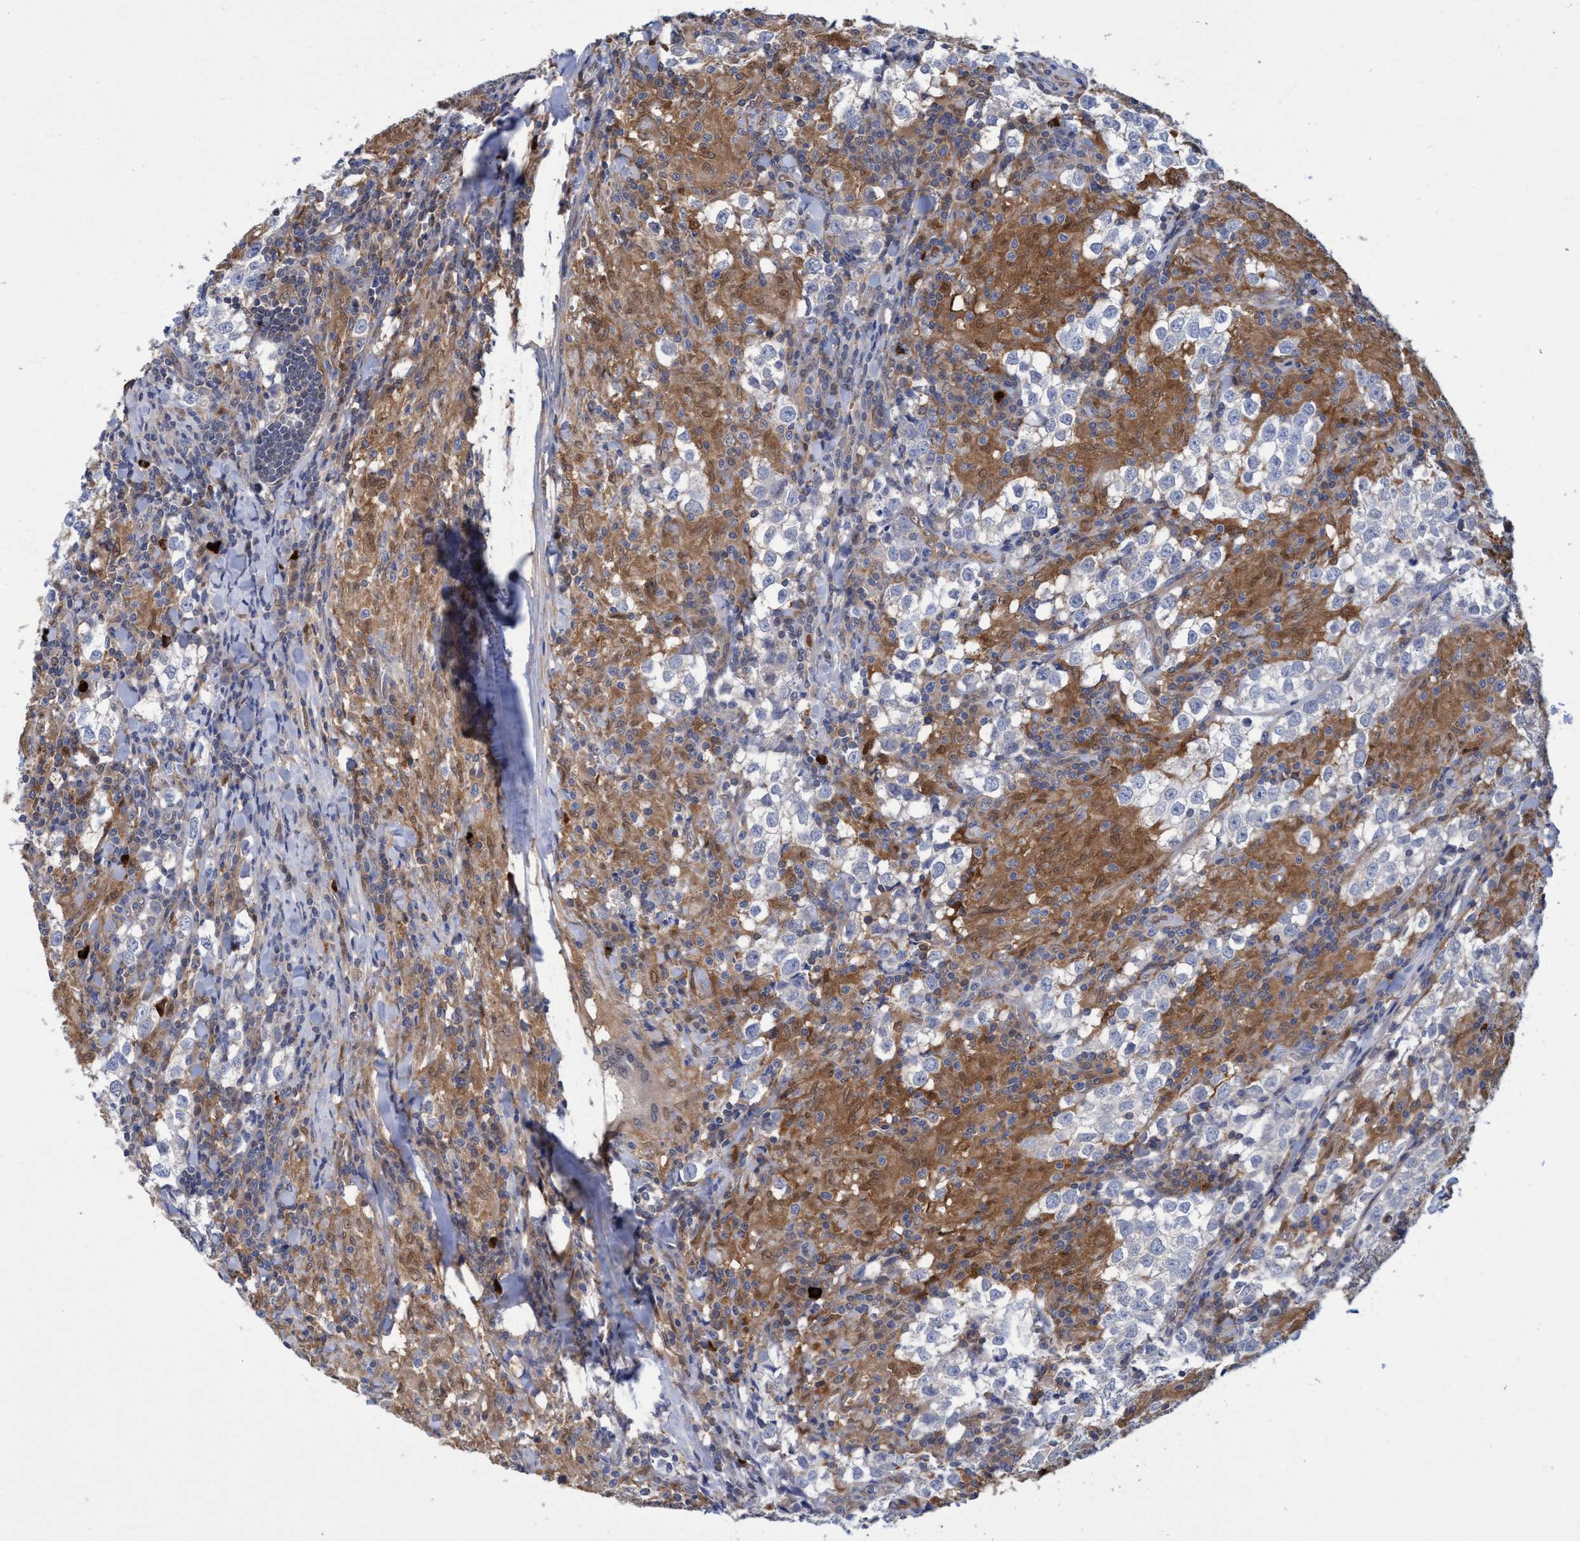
{"staining": {"intensity": "negative", "quantity": "none", "location": "none"}, "tissue": "testis cancer", "cell_type": "Tumor cells", "image_type": "cancer", "snomed": [{"axis": "morphology", "description": "Seminoma, NOS"}, {"axis": "morphology", "description": "Carcinoma, Embryonal, NOS"}, {"axis": "topography", "description": "Testis"}], "caption": "Human testis cancer (seminoma) stained for a protein using immunohistochemistry (IHC) shows no expression in tumor cells.", "gene": "PNPO", "patient": {"sex": "male", "age": 36}}